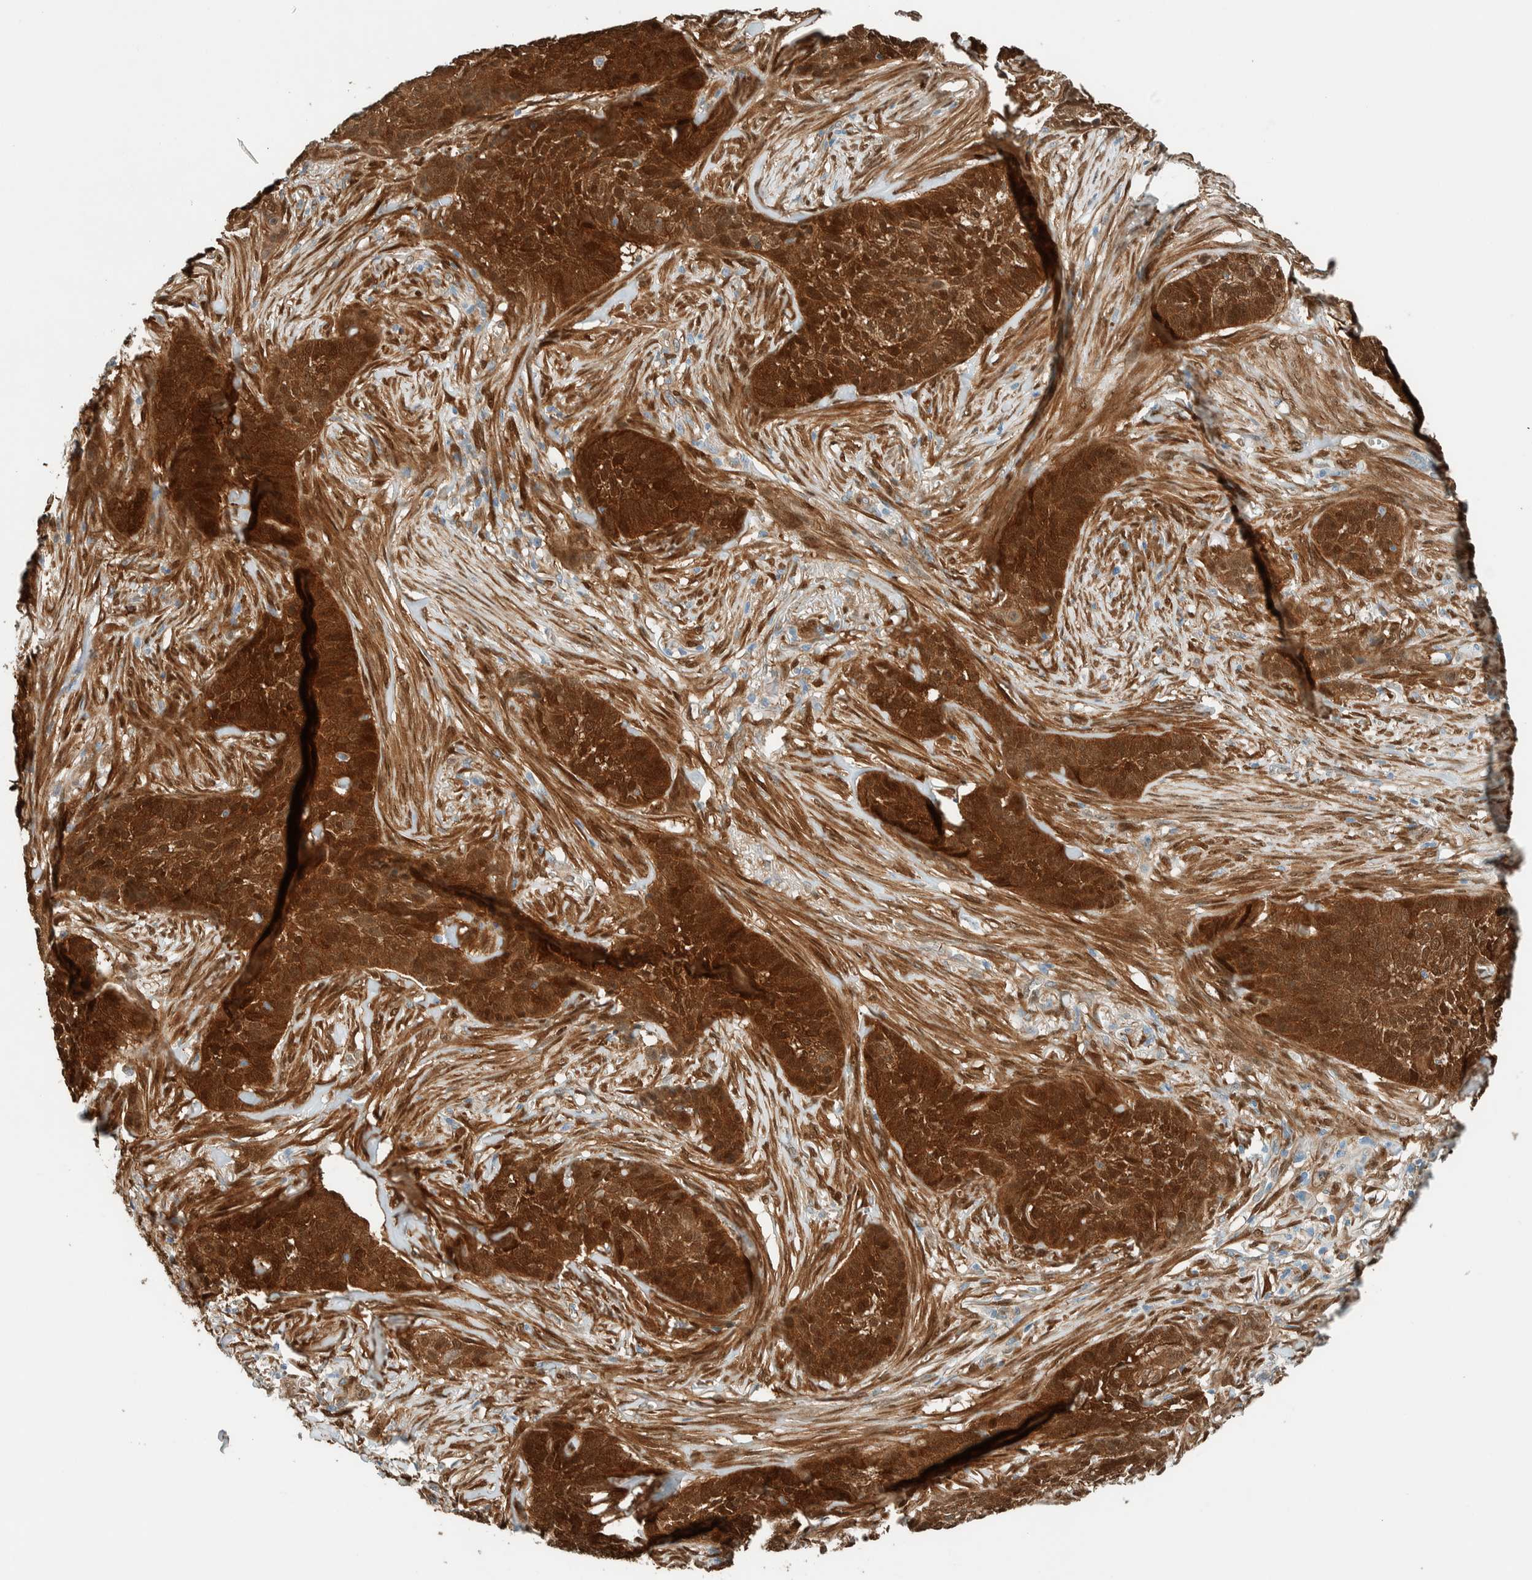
{"staining": {"intensity": "strong", "quantity": ">75%", "location": "cytoplasmic/membranous,nuclear"}, "tissue": "skin cancer", "cell_type": "Tumor cells", "image_type": "cancer", "snomed": [{"axis": "morphology", "description": "Basal cell carcinoma"}, {"axis": "topography", "description": "Skin"}], "caption": "The histopathology image displays a brown stain indicating the presence of a protein in the cytoplasmic/membranous and nuclear of tumor cells in skin cancer. (IHC, brightfield microscopy, high magnification).", "gene": "NXN", "patient": {"sex": "male", "age": 85}}